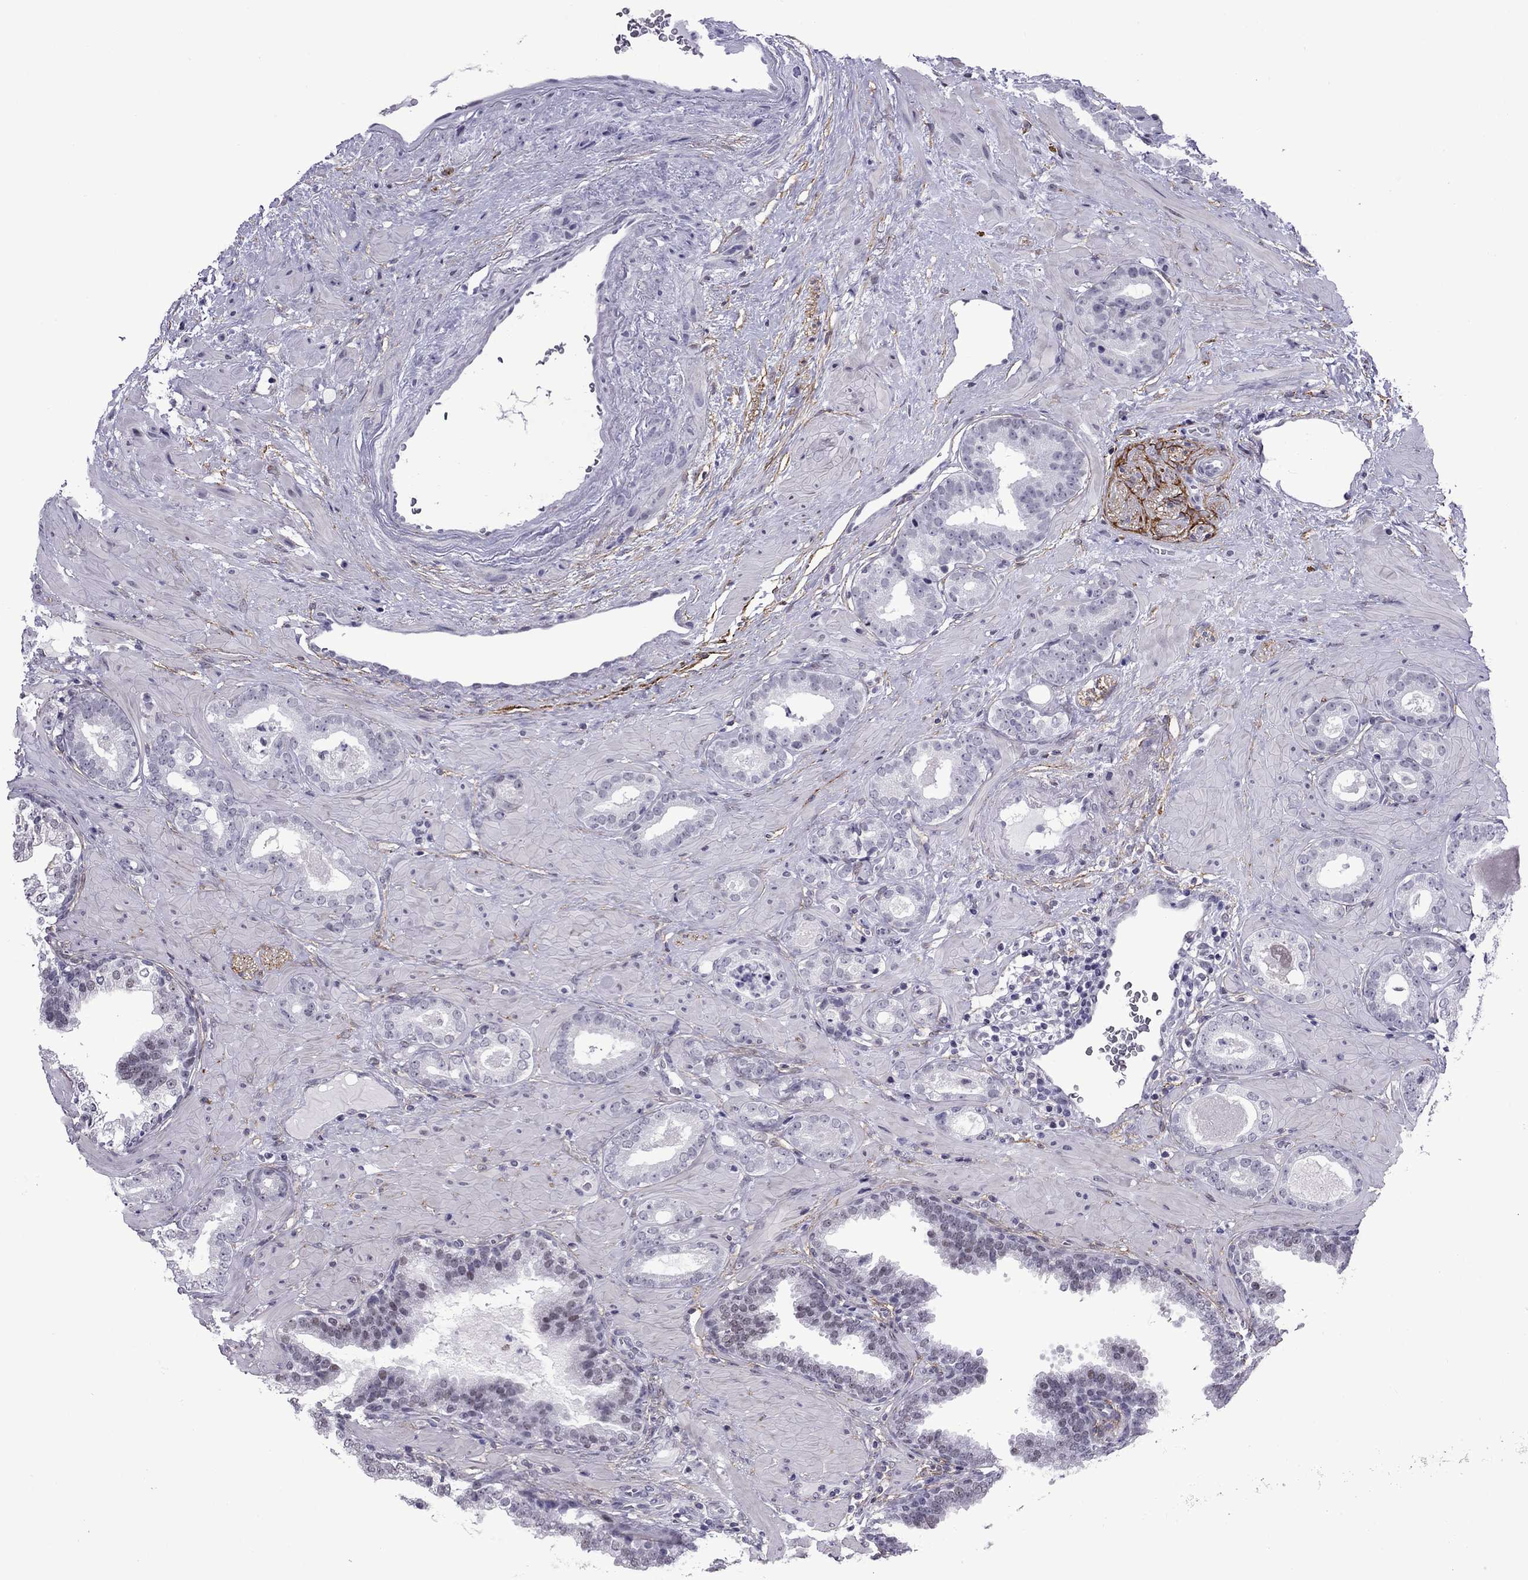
{"staining": {"intensity": "negative", "quantity": "none", "location": "none"}, "tissue": "prostate cancer", "cell_type": "Tumor cells", "image_type": "cancer", "snomed": [{"axis": "morphology", "description": "Adenocarcinoma, Low grade"}, {"axis": "topography", "description": "Prostate"}], "caption": "A high-resolution image shows immunohistochemistry staining of prostate cancer (low-grade adenocarcinoma), which exhibits no significant expression in tumor cells.", "gene": "ZNF646", "patient": {"sex": "male", "age": 60}}